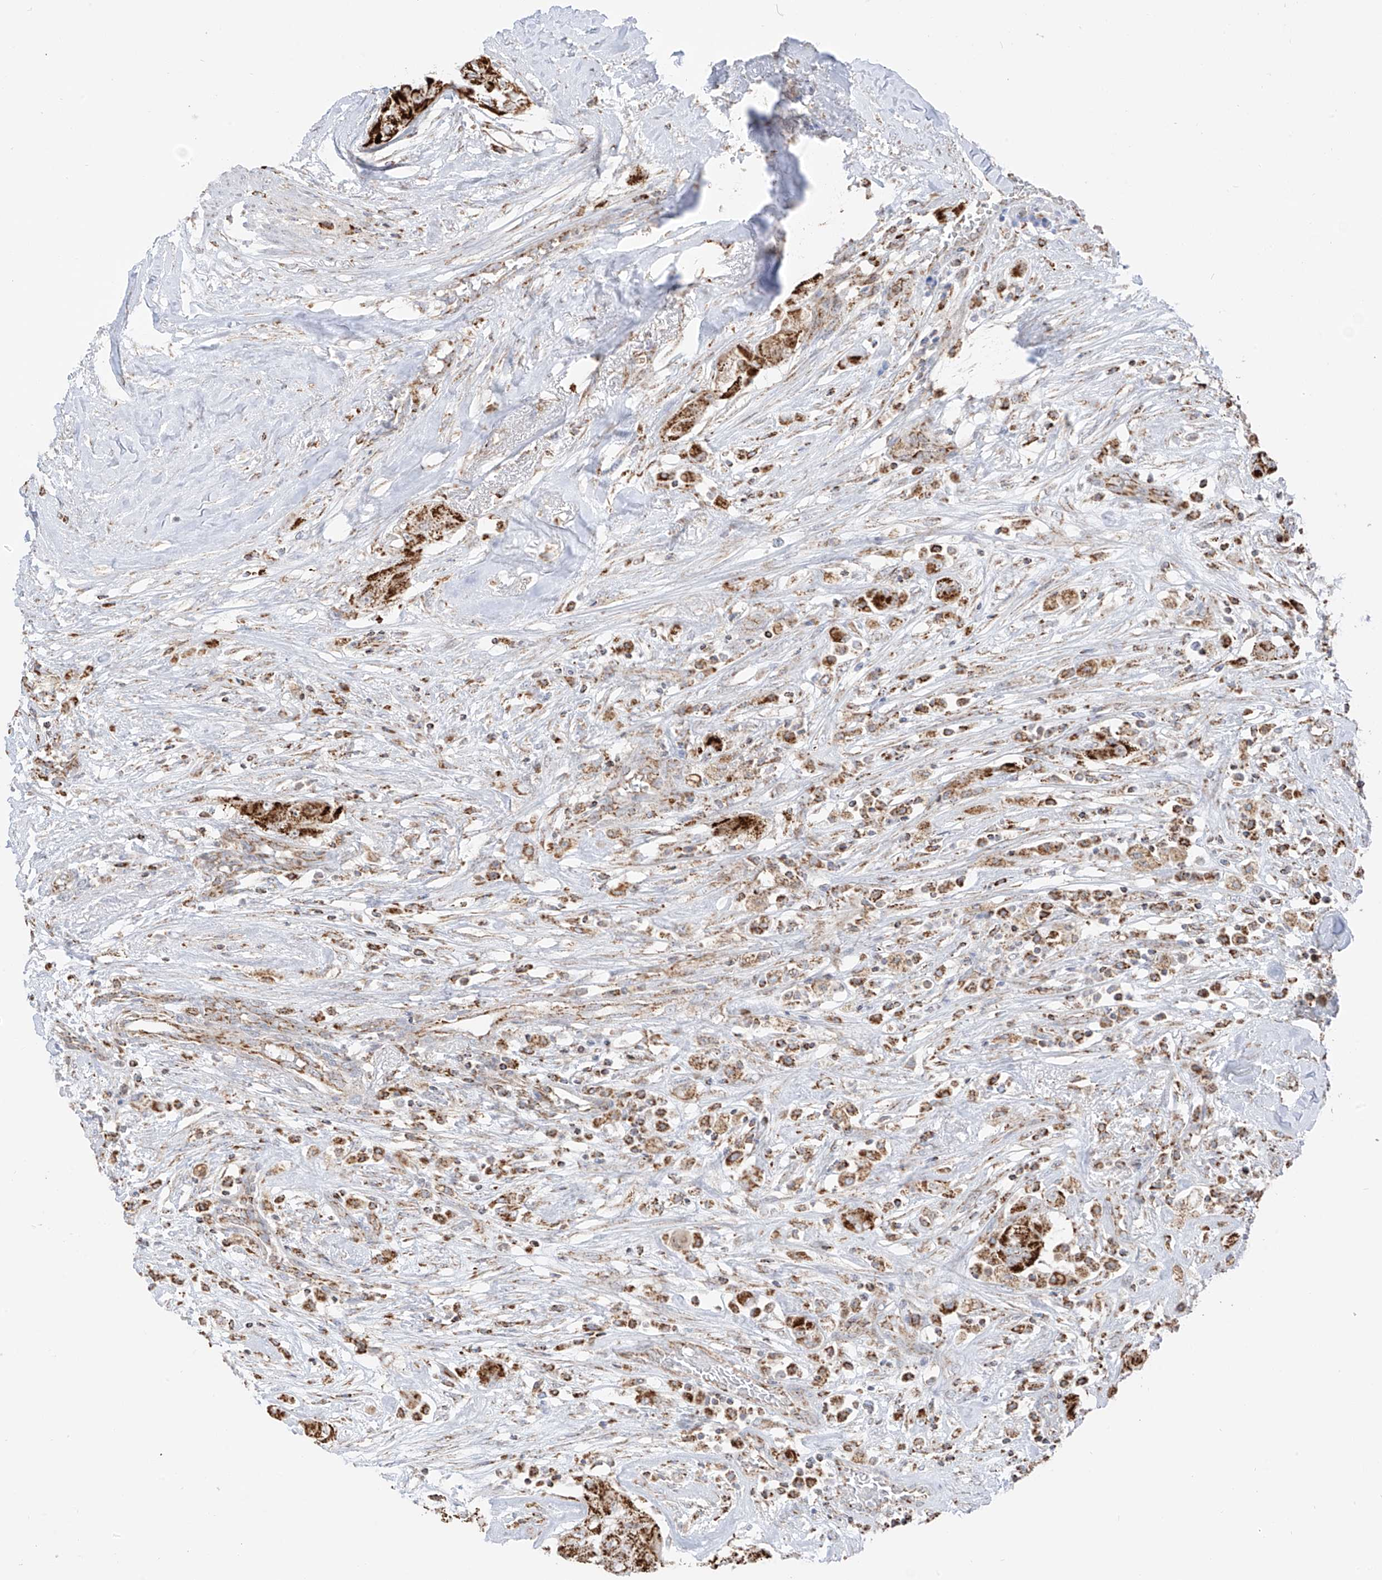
{"staining": {"intensity": "strong", "quantity": ">75%", "location": "cytoplasmic/membranous"}, "tissue": "thyroid cancer", "cell_type": "Tumor cells", "image_type": "cancer", "snomed": [{"axis": "morphology", "description": "Papillary adenocarcinoma, NOS"}, {"axis": "topography", "description": "Thyroid gland"}], "caption": "Tumor cells display high levels of strong cytoplasmic/membranous expression in about >75% of cells in human thyroid cancer. (Brightfield microscopy of DAB IHC at high magnification).", "gene": "ETHE1", "patient": {"sex": "female", "age": 59}}